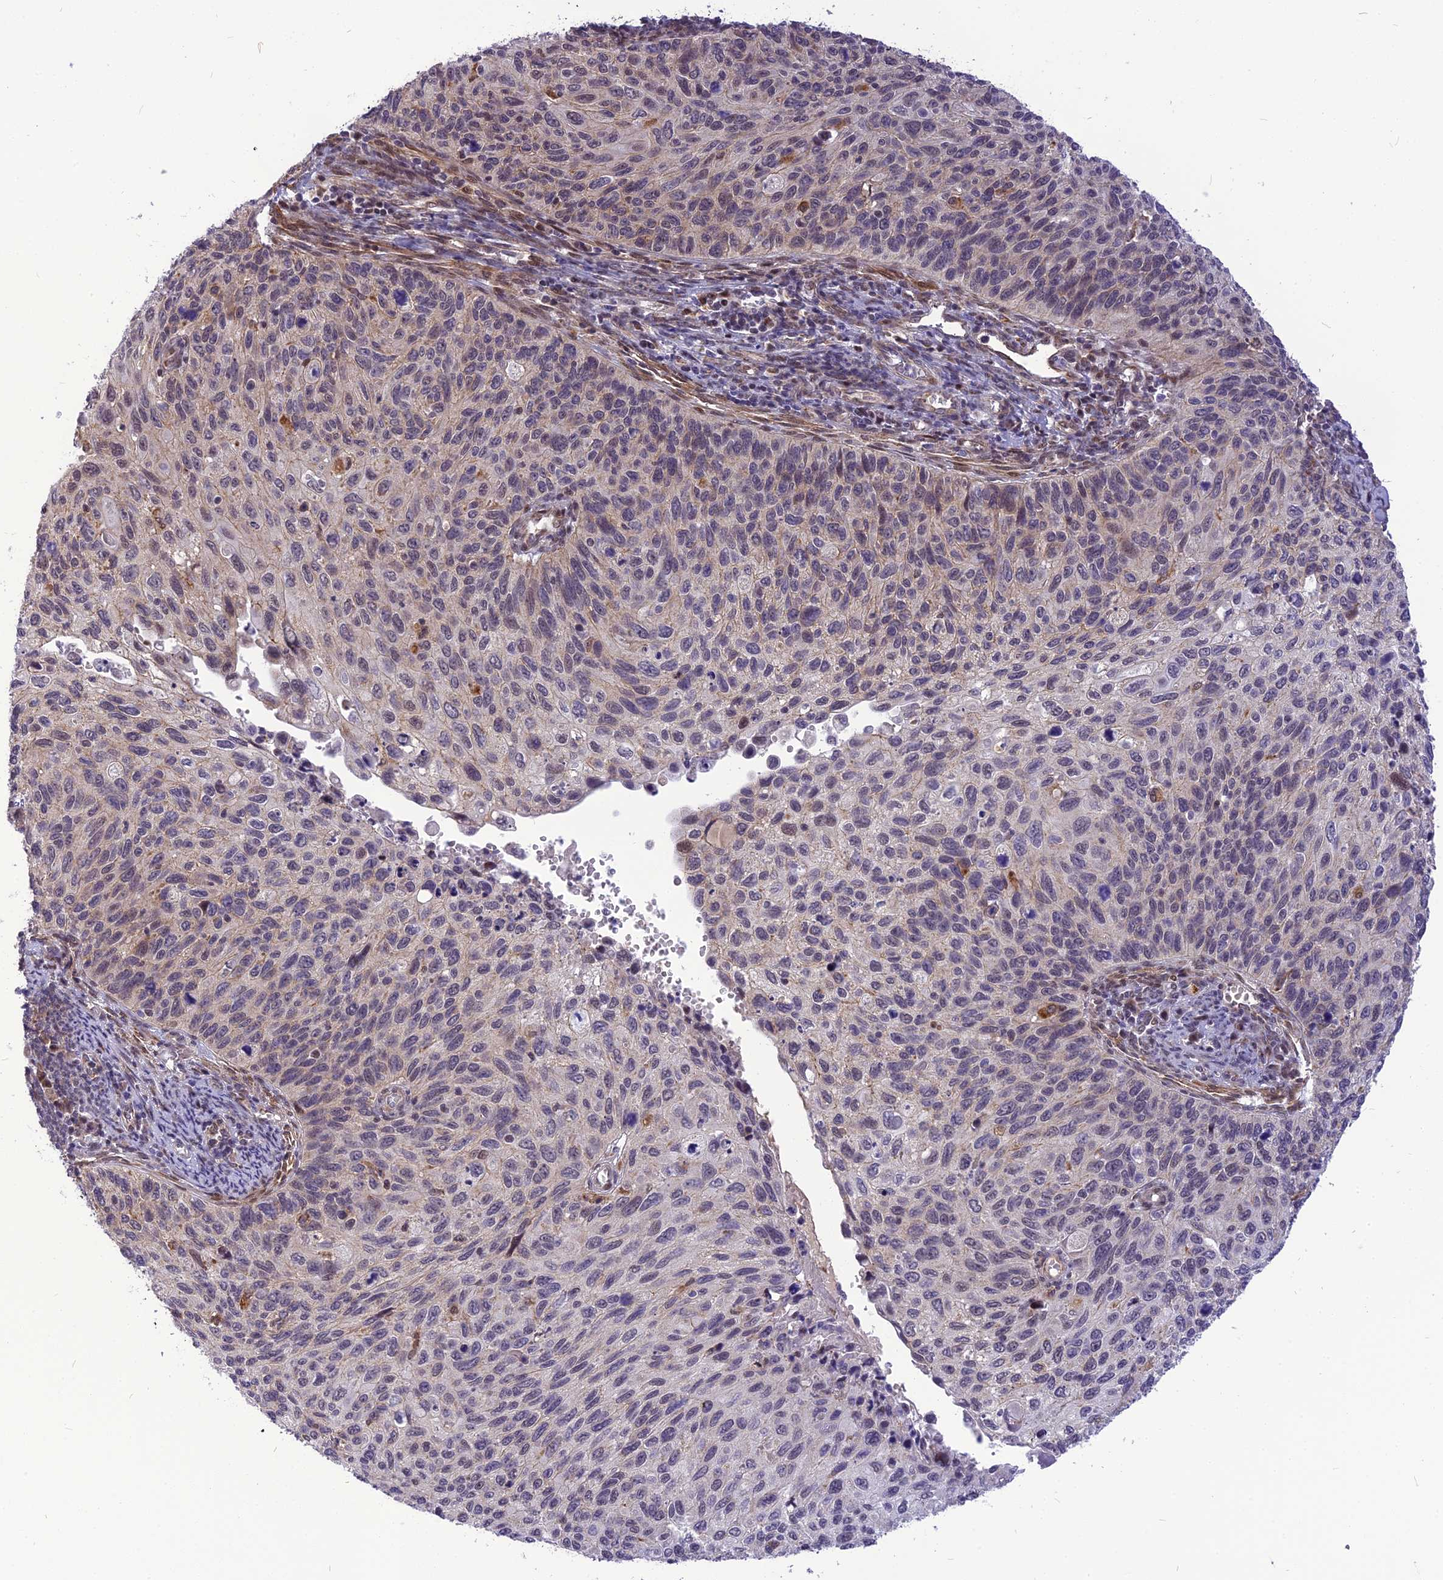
{"staining": {"intensity": "negative", "quantity": "none", "location": "none"}, "tissue": "cervical cancer", "cell_type": "Tumor cells", "image_type": "cancer", "snomed": [{"axis": "morphology", "description": "Squamous cell carcinoma, NOS"}, {"axis": "topography", "description": "Cervix"}], "caption": "Cervical cancer (squamous cell carcinoma) stained for a protein using immunohistochemistry (IHC) exhibits no positivity tumor cells.", "gene": "CMC1", "patient": {"sex": "female", "age": 70}}